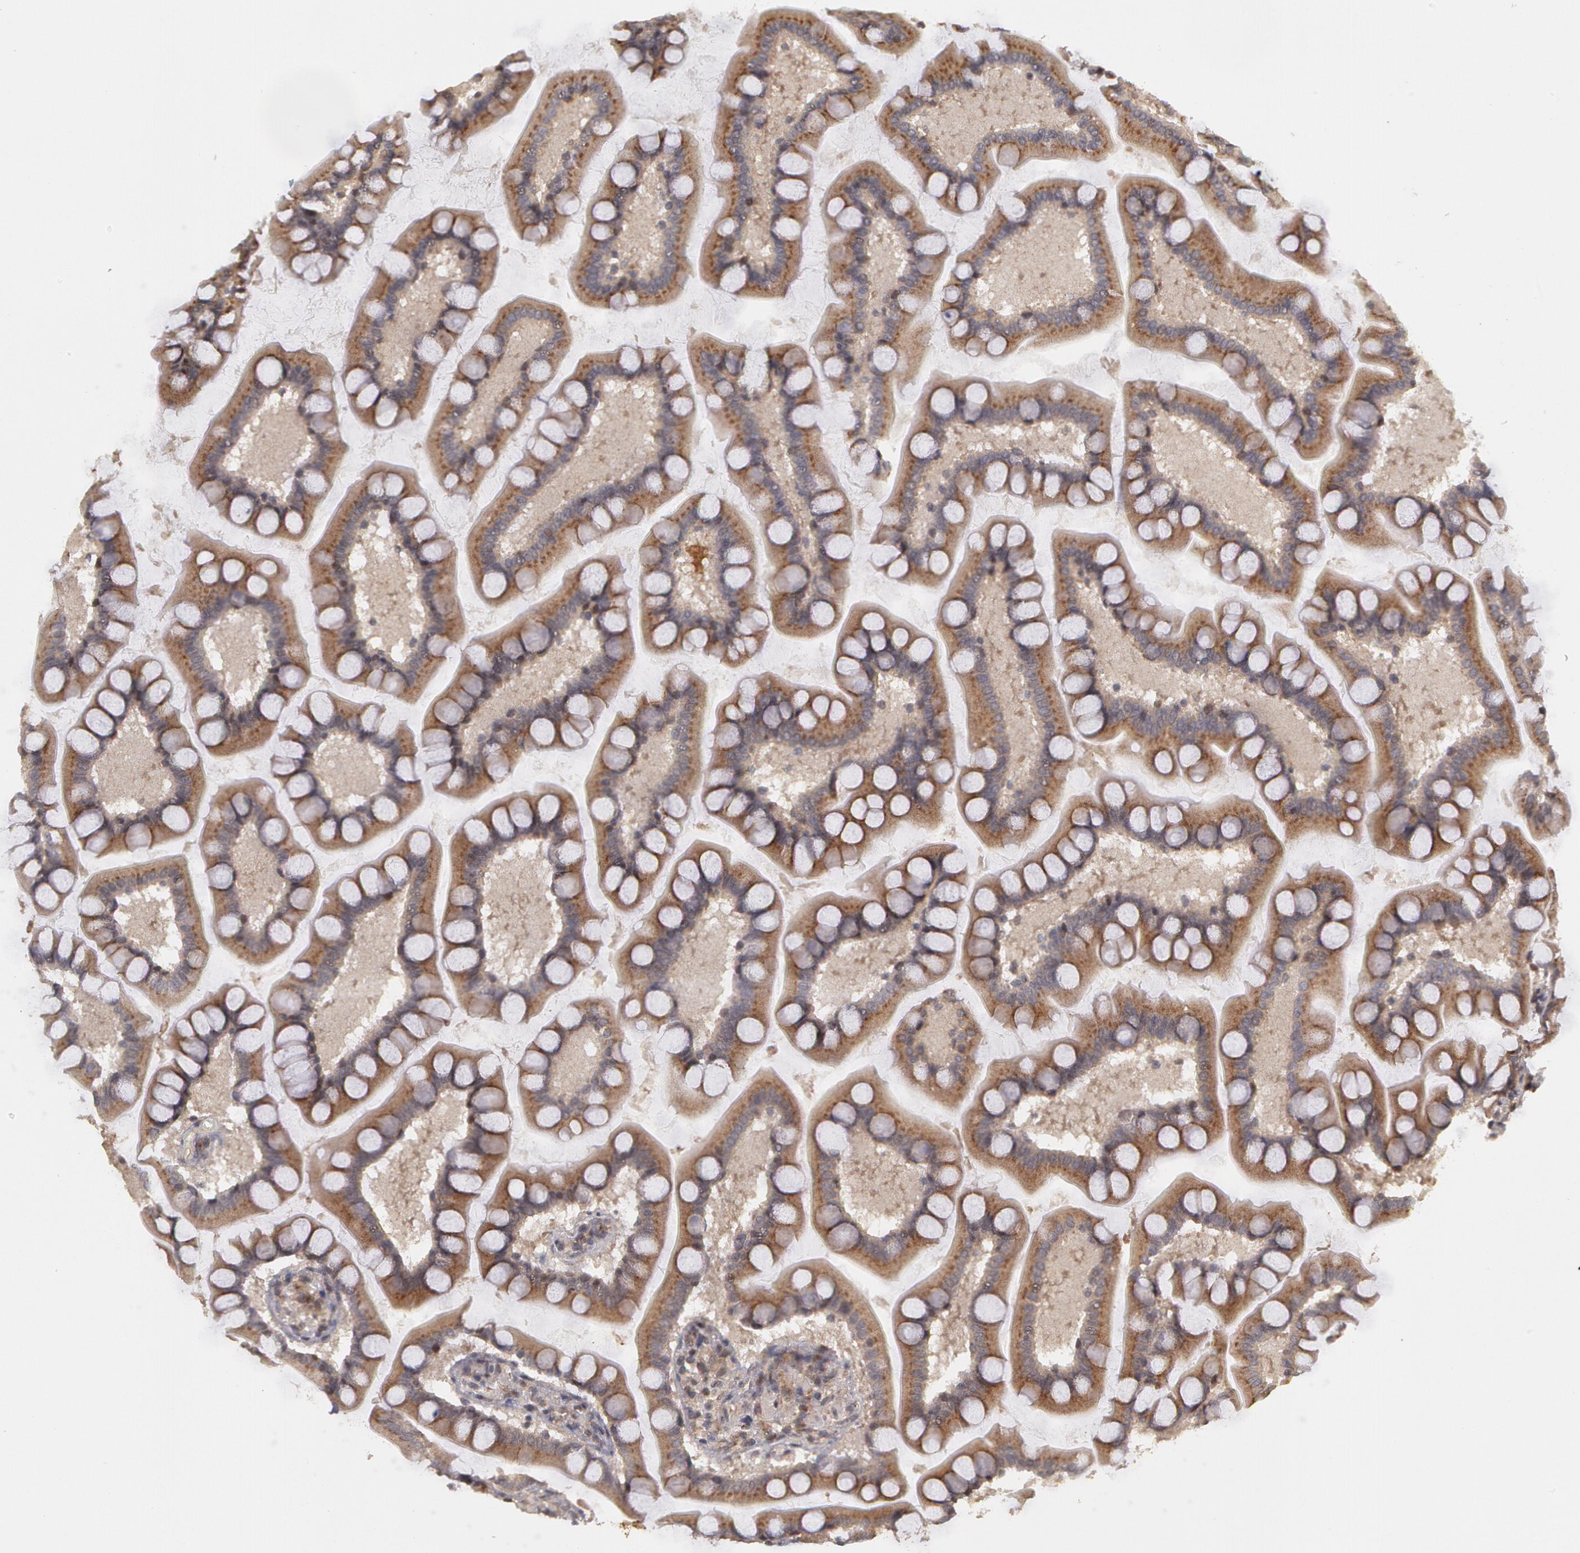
{"staining": {"intensity": "negative", "quantity": "none", "location": "none"}, "tissue": "small intestine", "cell_type": "Glandular cells", "image_type": "normal", "snomed": [{"axis": "morphology", "description": "Normal tissue, NOS"}, {"axis": "topography", "description": "Small intestine"}], "caption": "This is a histopathology image of IHC staining of benign small intestine, which shows no staining in glandular cells.", "gene": "STX5", "patient": {"sex": "male", "age": 41}}